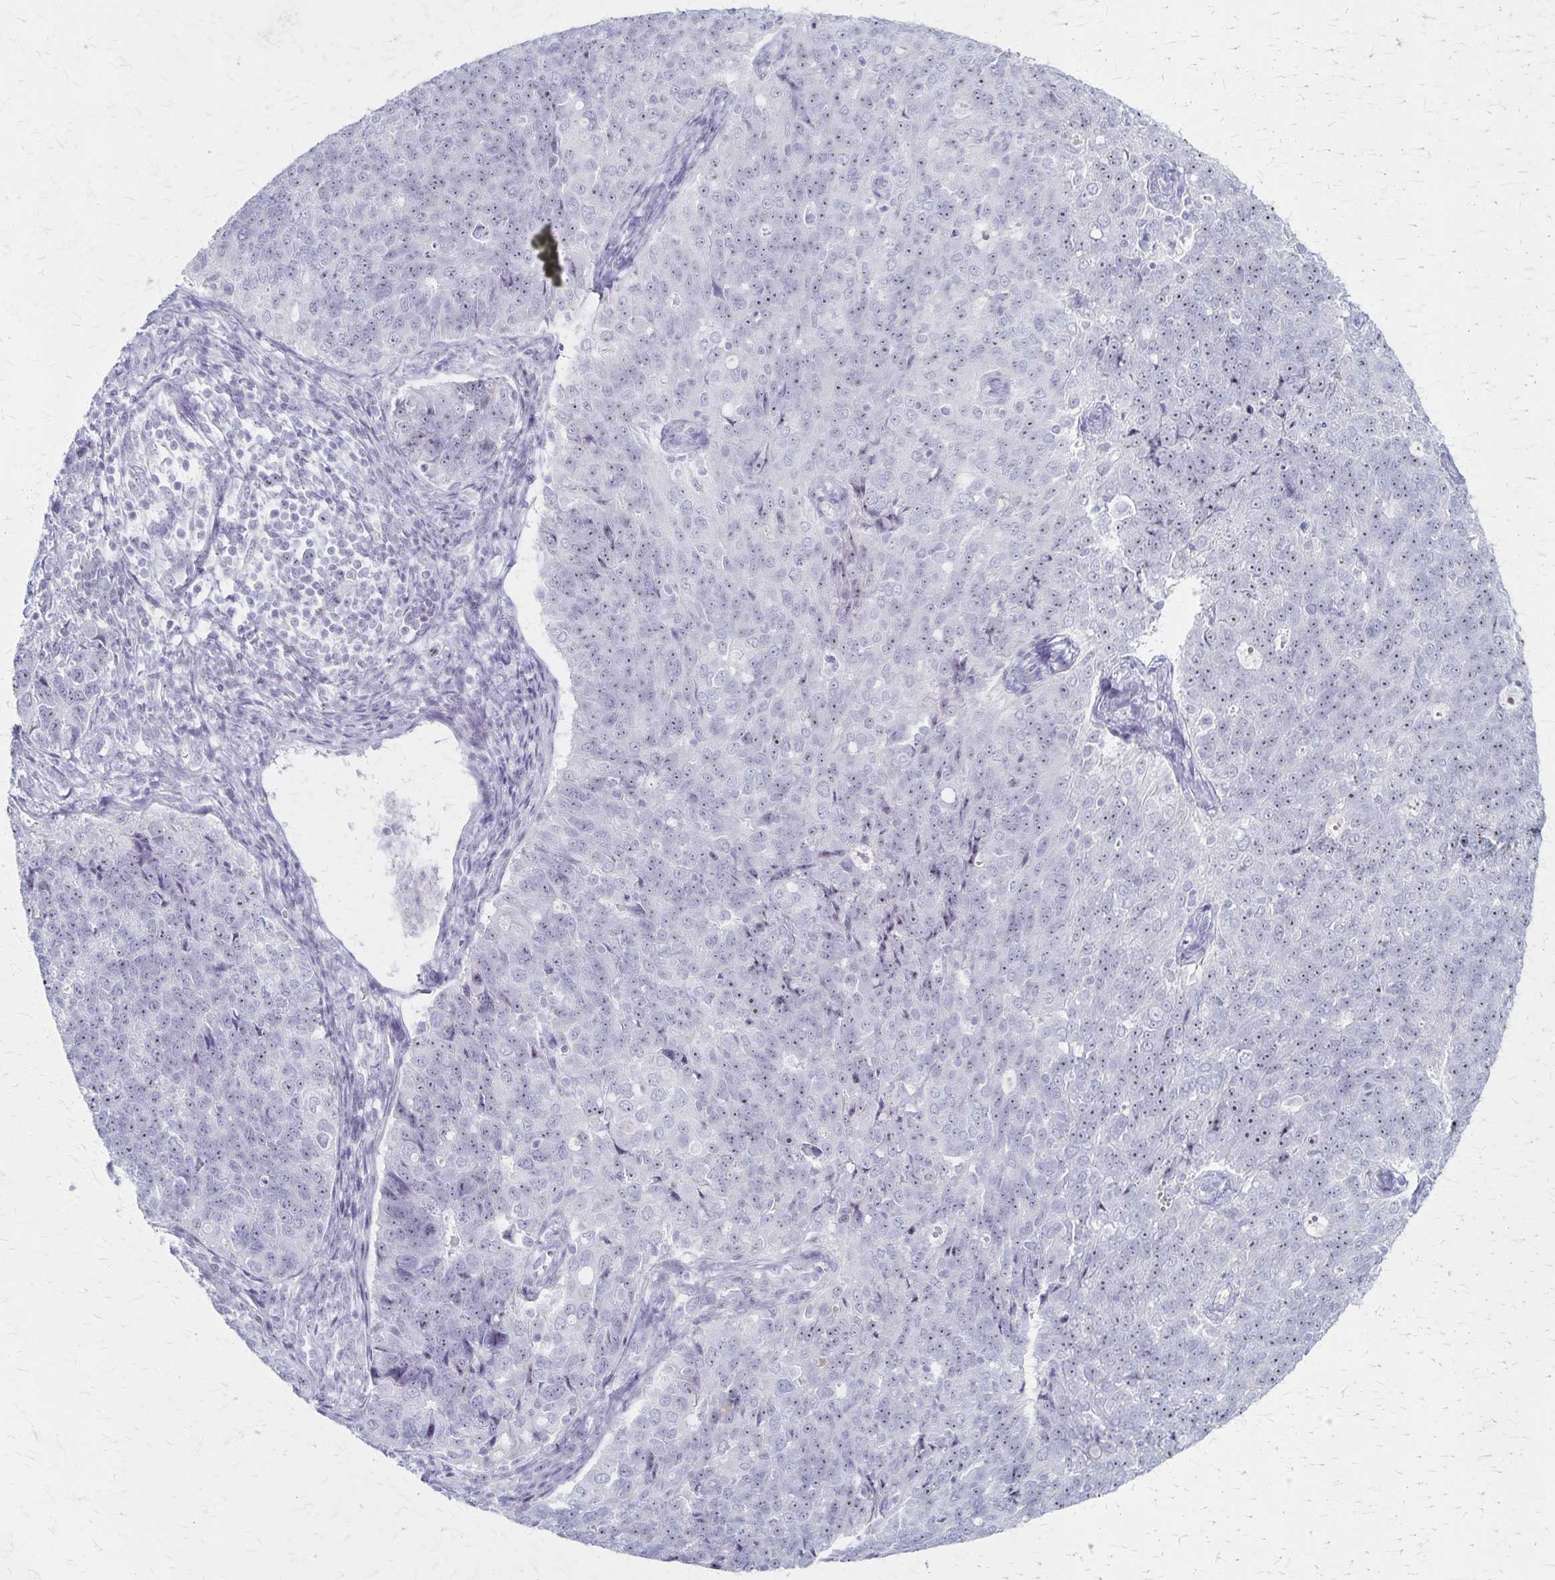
{"staining": {"intensity": "weak", "quantity": "25%-75%", "location": "cytoplasmic/membranous"}, "tissue": "endometrial cancer", "cell_type": "Tumor cells", "image_type": "cancer", "snomed": [{"axis": "morphology", "description": "Adenocarcinoma, NOS"}, {"axis": "topography", "description": "Endometrium"}], "caption": "Immunohistochemical staining of endometrial cancer (adenocarcinoma) reveals low levels of weak cytoplasmic/membranous expression in about 25%-75% of tumor cells.", "gene": "DLK2", "patient": {"sex": "female", "age": 43}}